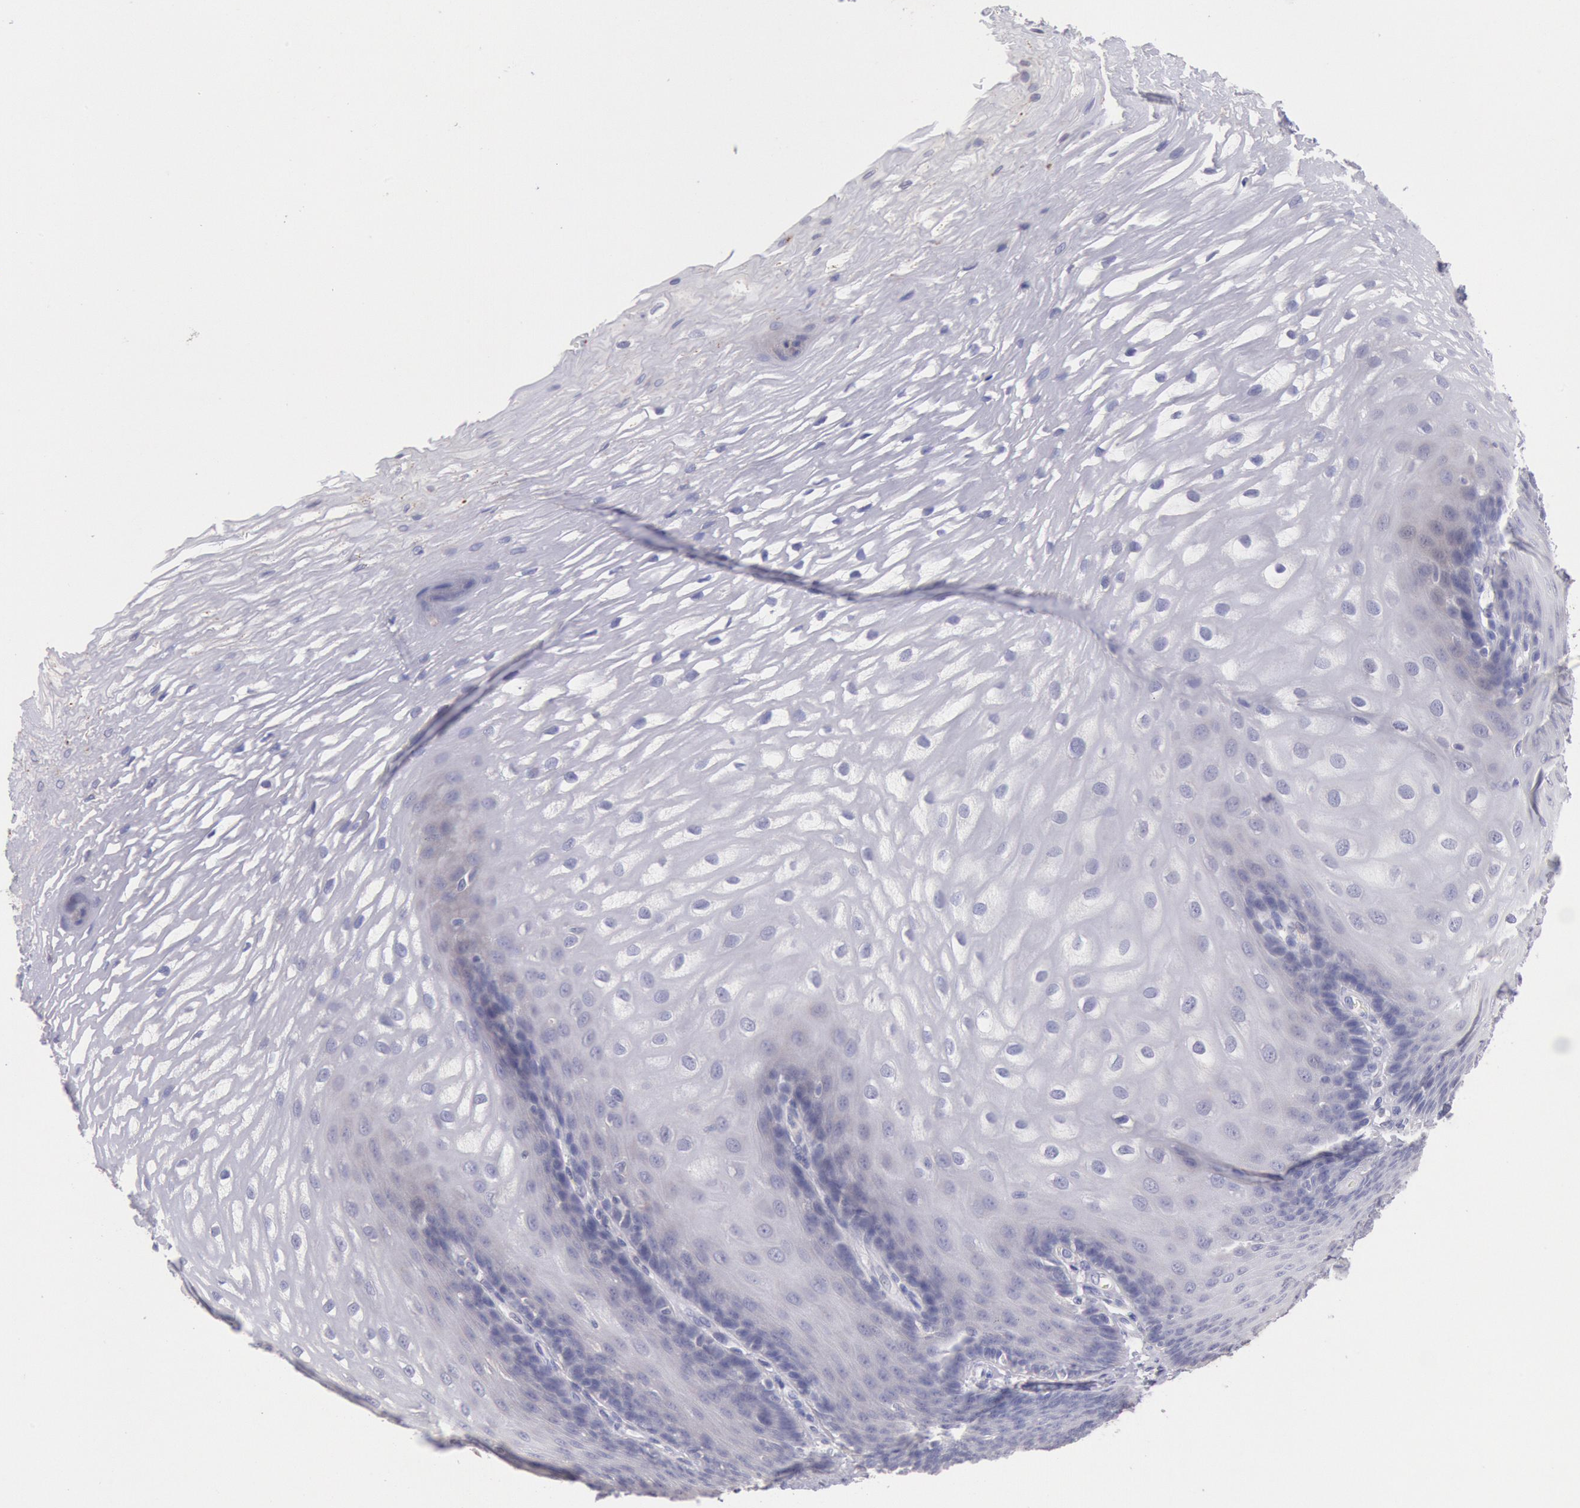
{"staining": {"intensity": "negative", "quantity": "none", "location": "none"}, "tissue": "esophagus", "cell_type": "Squamous epithelial cells", "image_type": "normal", "snomed": [{"axis": "morphology", "description": "Normal tissue, NOS"}, {"axis": "morphology", "description": "Adenocarcinoma, NOS"}, {"axis": "topography", "description": "Esophagus"}, {"axis": "topography", "description": "Stomach"}], "caption": "This is a photomicrograph of immunohistochemistry staining of unremarkable esophagus, which shows no staining in squamous epithelial cells.", "gene": "GAL3ST1", "patient": {"sex": "male", "age": 62}}